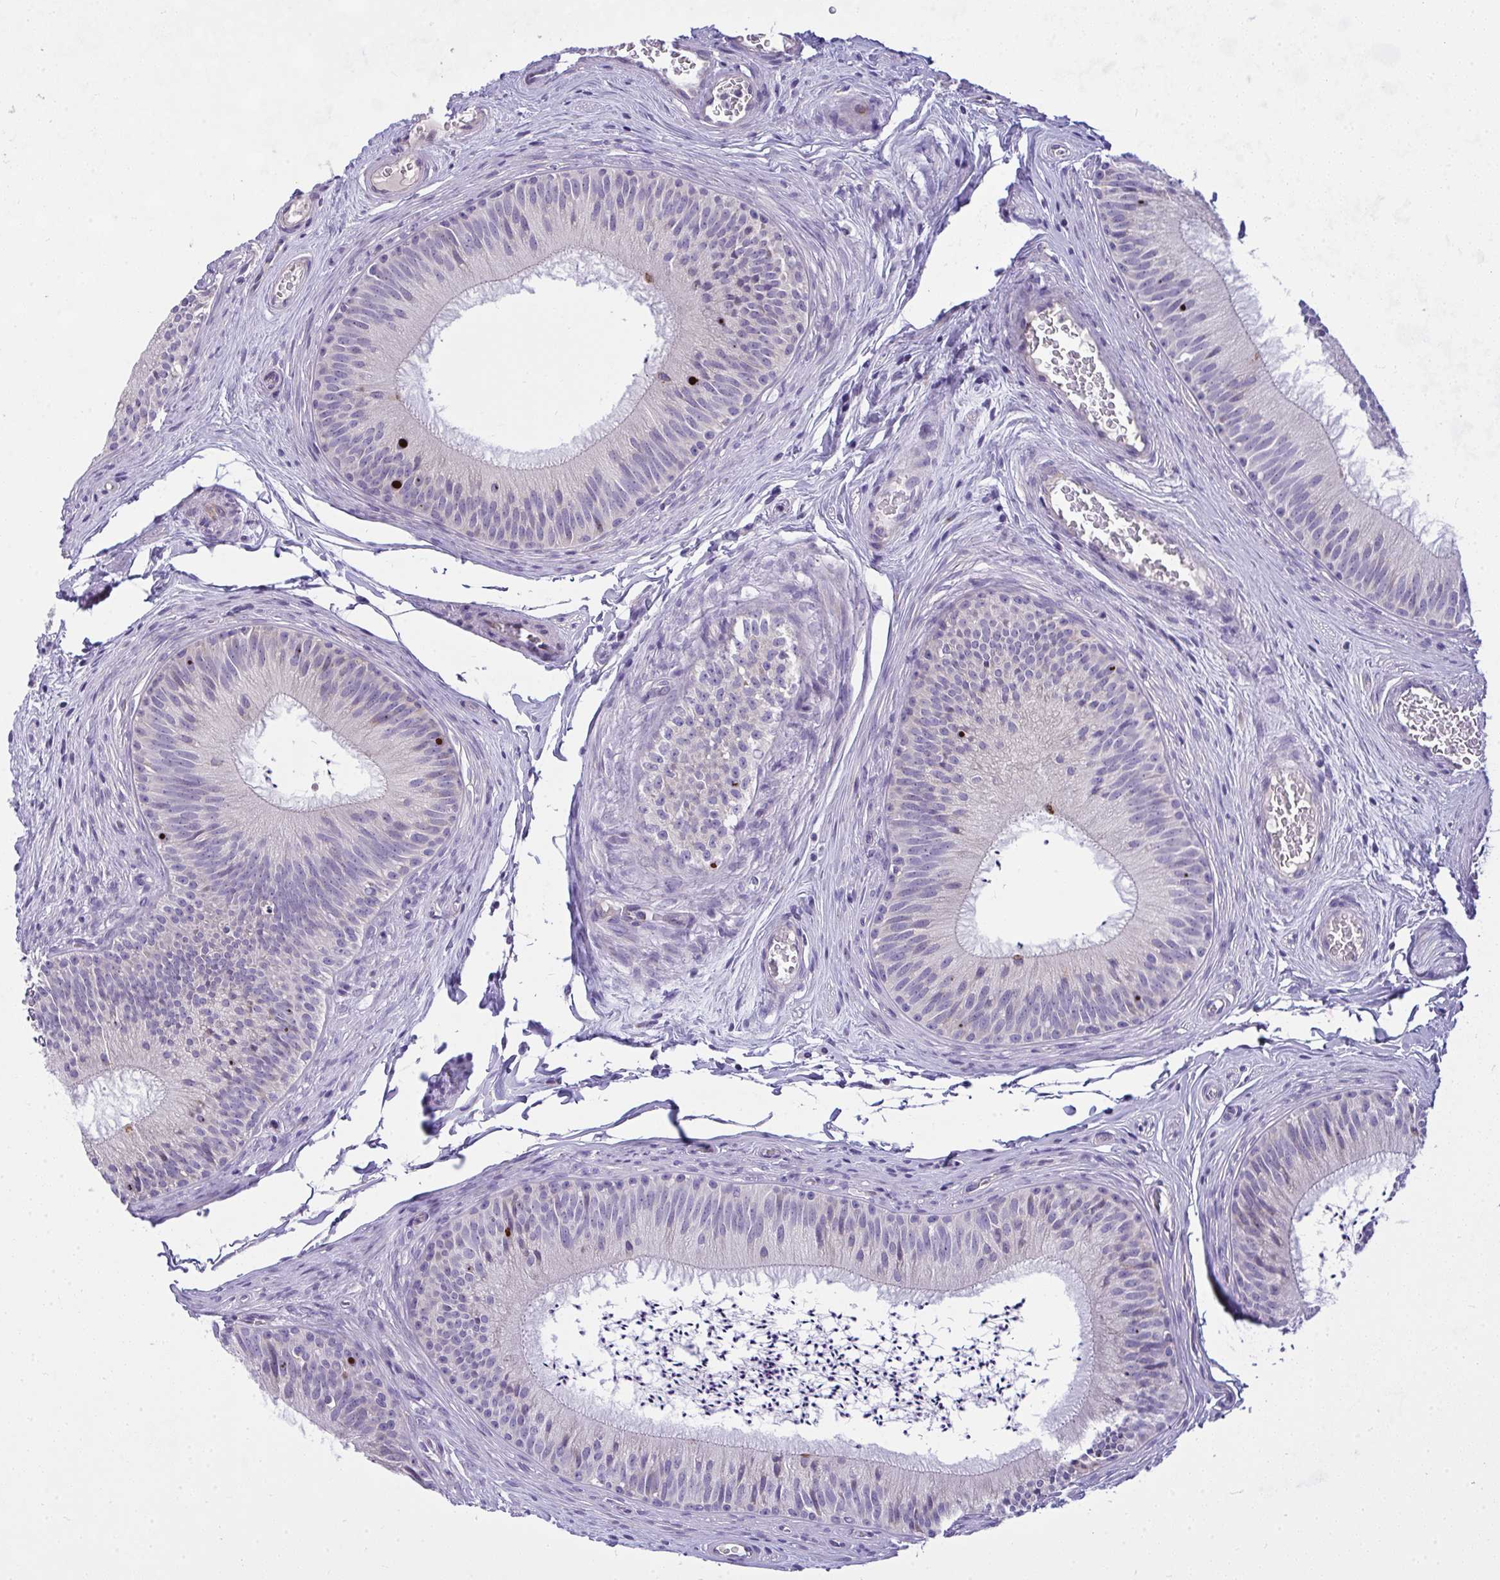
{"staining": {"intensity": "negative", "quantity": "none", "location": "none"}, "tissue": "epididymis", "cell_type": "Glandular cells", "image_type": "normal", "snomed": [{"axis": "morphology", "description": "Normal tissue, NOS"}, {"axis": "topography", "description": "Epididymis"}], "caption": "Photomicrograph shows no protein positivity in glandular cells of unremarkable epididymis.", "gene": "CEP63", "patient": {"sex": "male", "age": 24}}